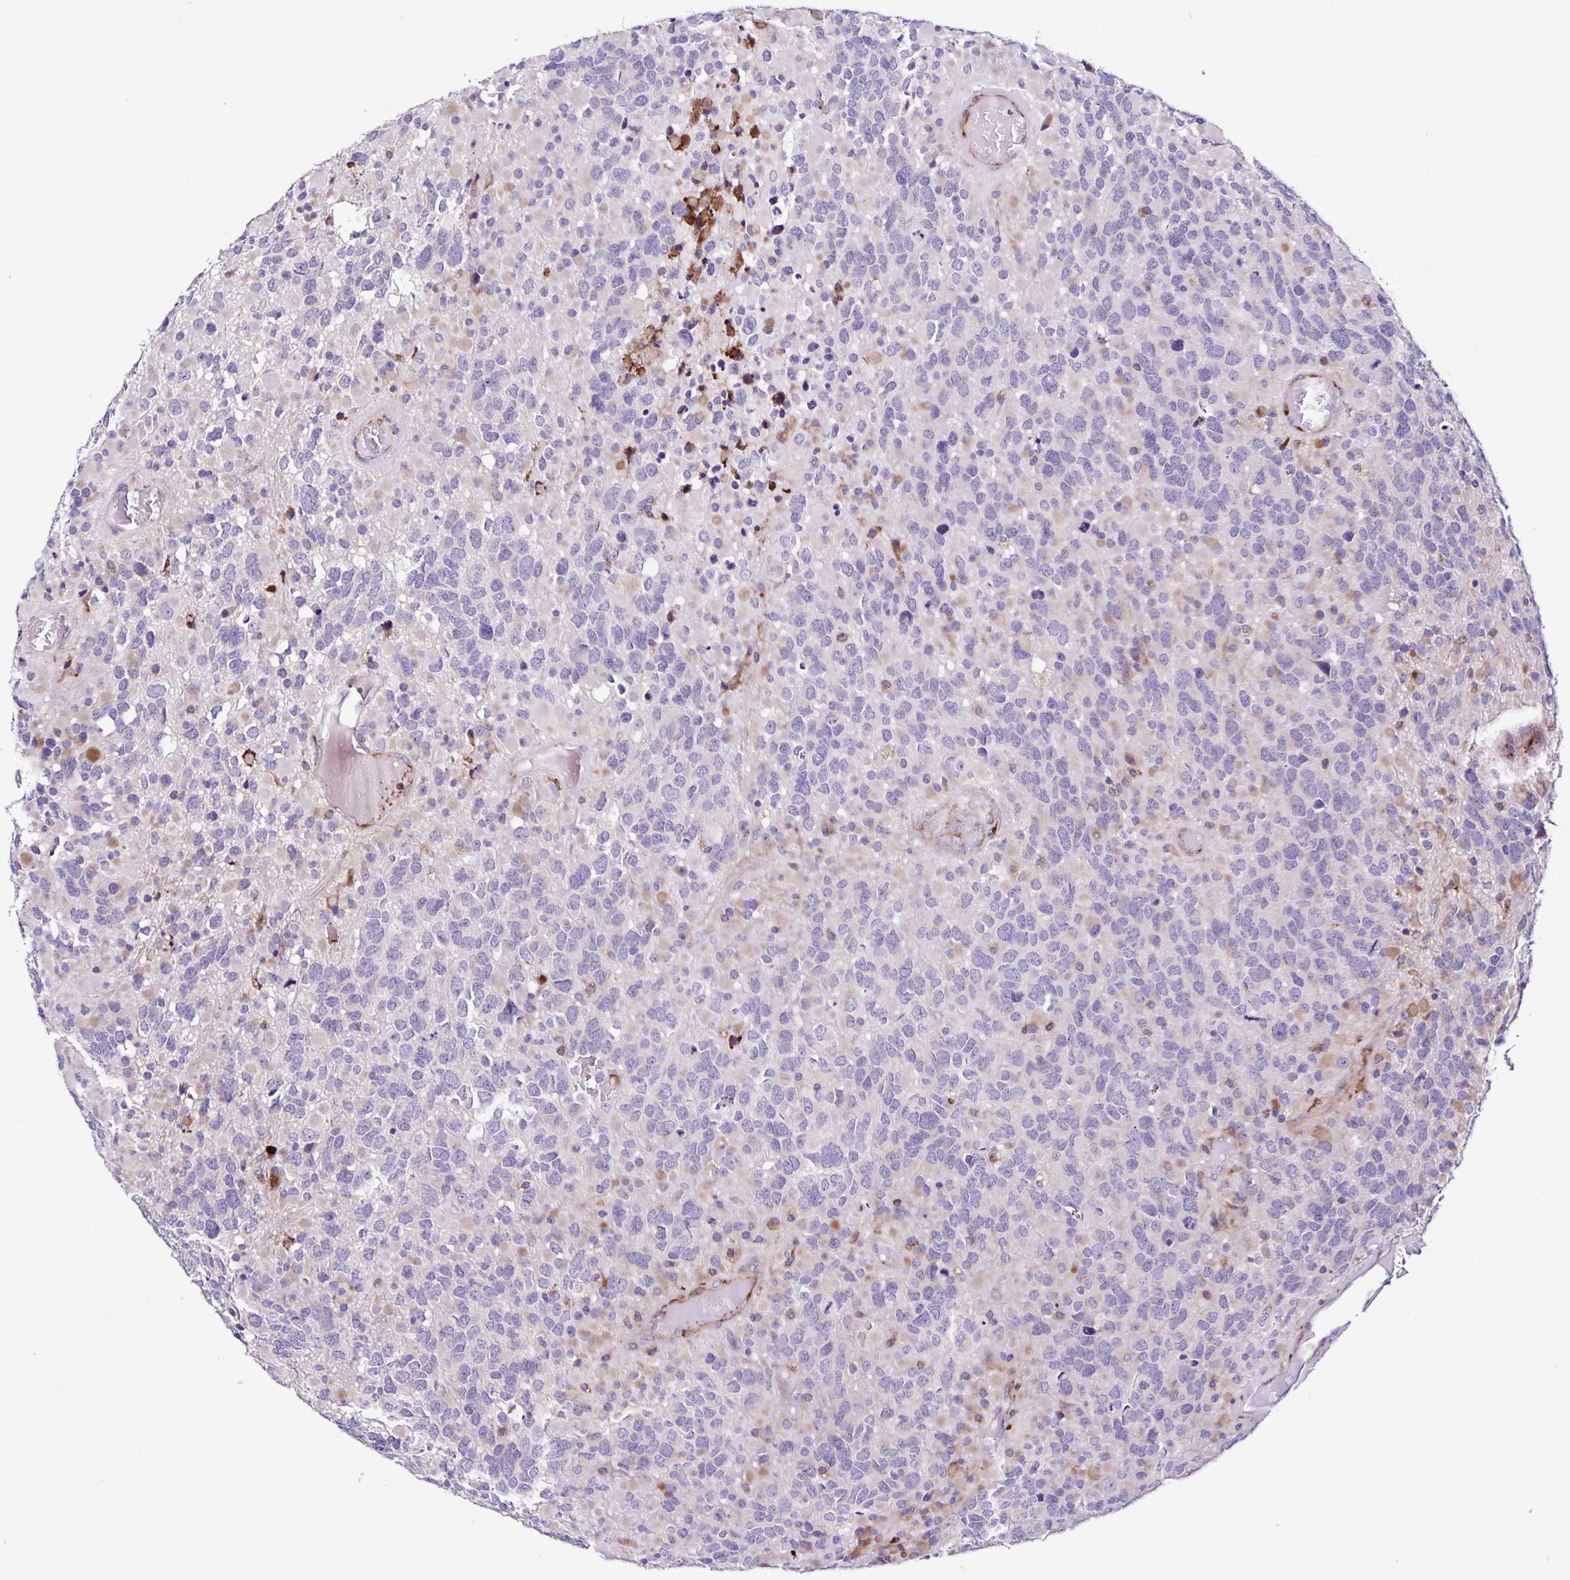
{"staining": {"intensity": "negative", "quantity": "none", "location": "none"}, "tissue": "glioma", "cell_type": "Tumor cells", "image_type": "cancer", "snomed": [{"axis": "morphology", "description": "Glioma, malignant, High grade"}, {"axis": "topography", "description": "Brain"}], "caption": "IHC photomicrograph of human malignant glioma (high-grade) stained for a protein (brown), which demonstrates no staining in tumor cells.", "gene": "OSBPL5", "patient": {"sex": "female", "age": 40}}